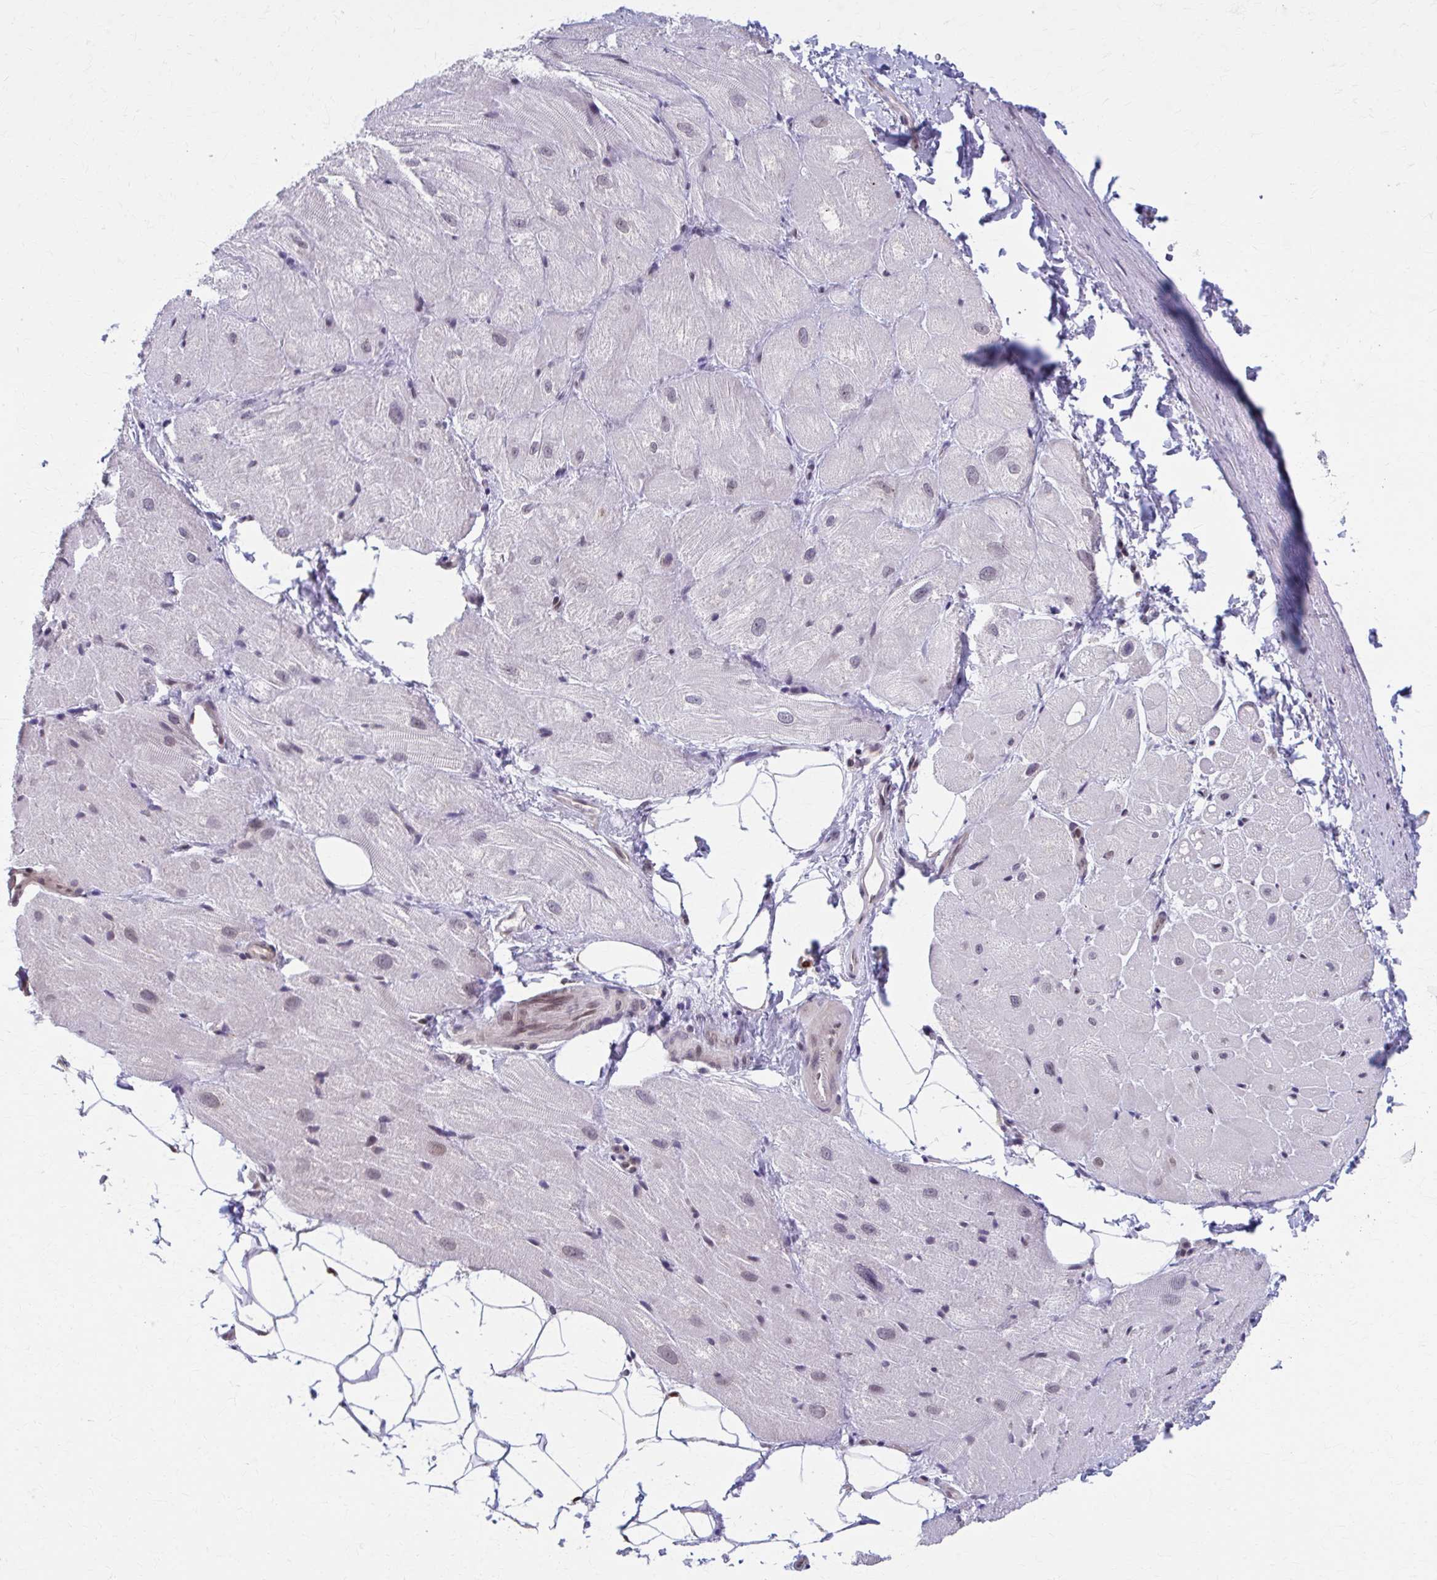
{"staining": {"intensity": "weak", "quantity": "25%-75%", "location": "nuclear"}, "tissue": "heart muscle", "cell_type": "Cardiomyocytes", "image_type": "normal", "snomed": [{"axis": "morphology", "description": "Normal tissue, NOS"}, {"axis": "topography", "description": "Heart"}], "caption": "An immunohistochemistry micrograph of unremarkable tissue is shown. Protein staining in brown shows weak nuclear positivity in heart muscle within cardiomyocytes. The protein is shown in brown color, while the nuclei are stained blue.", "gene": "SETBP1", "patient": {"sex": "male", "age": 62}}